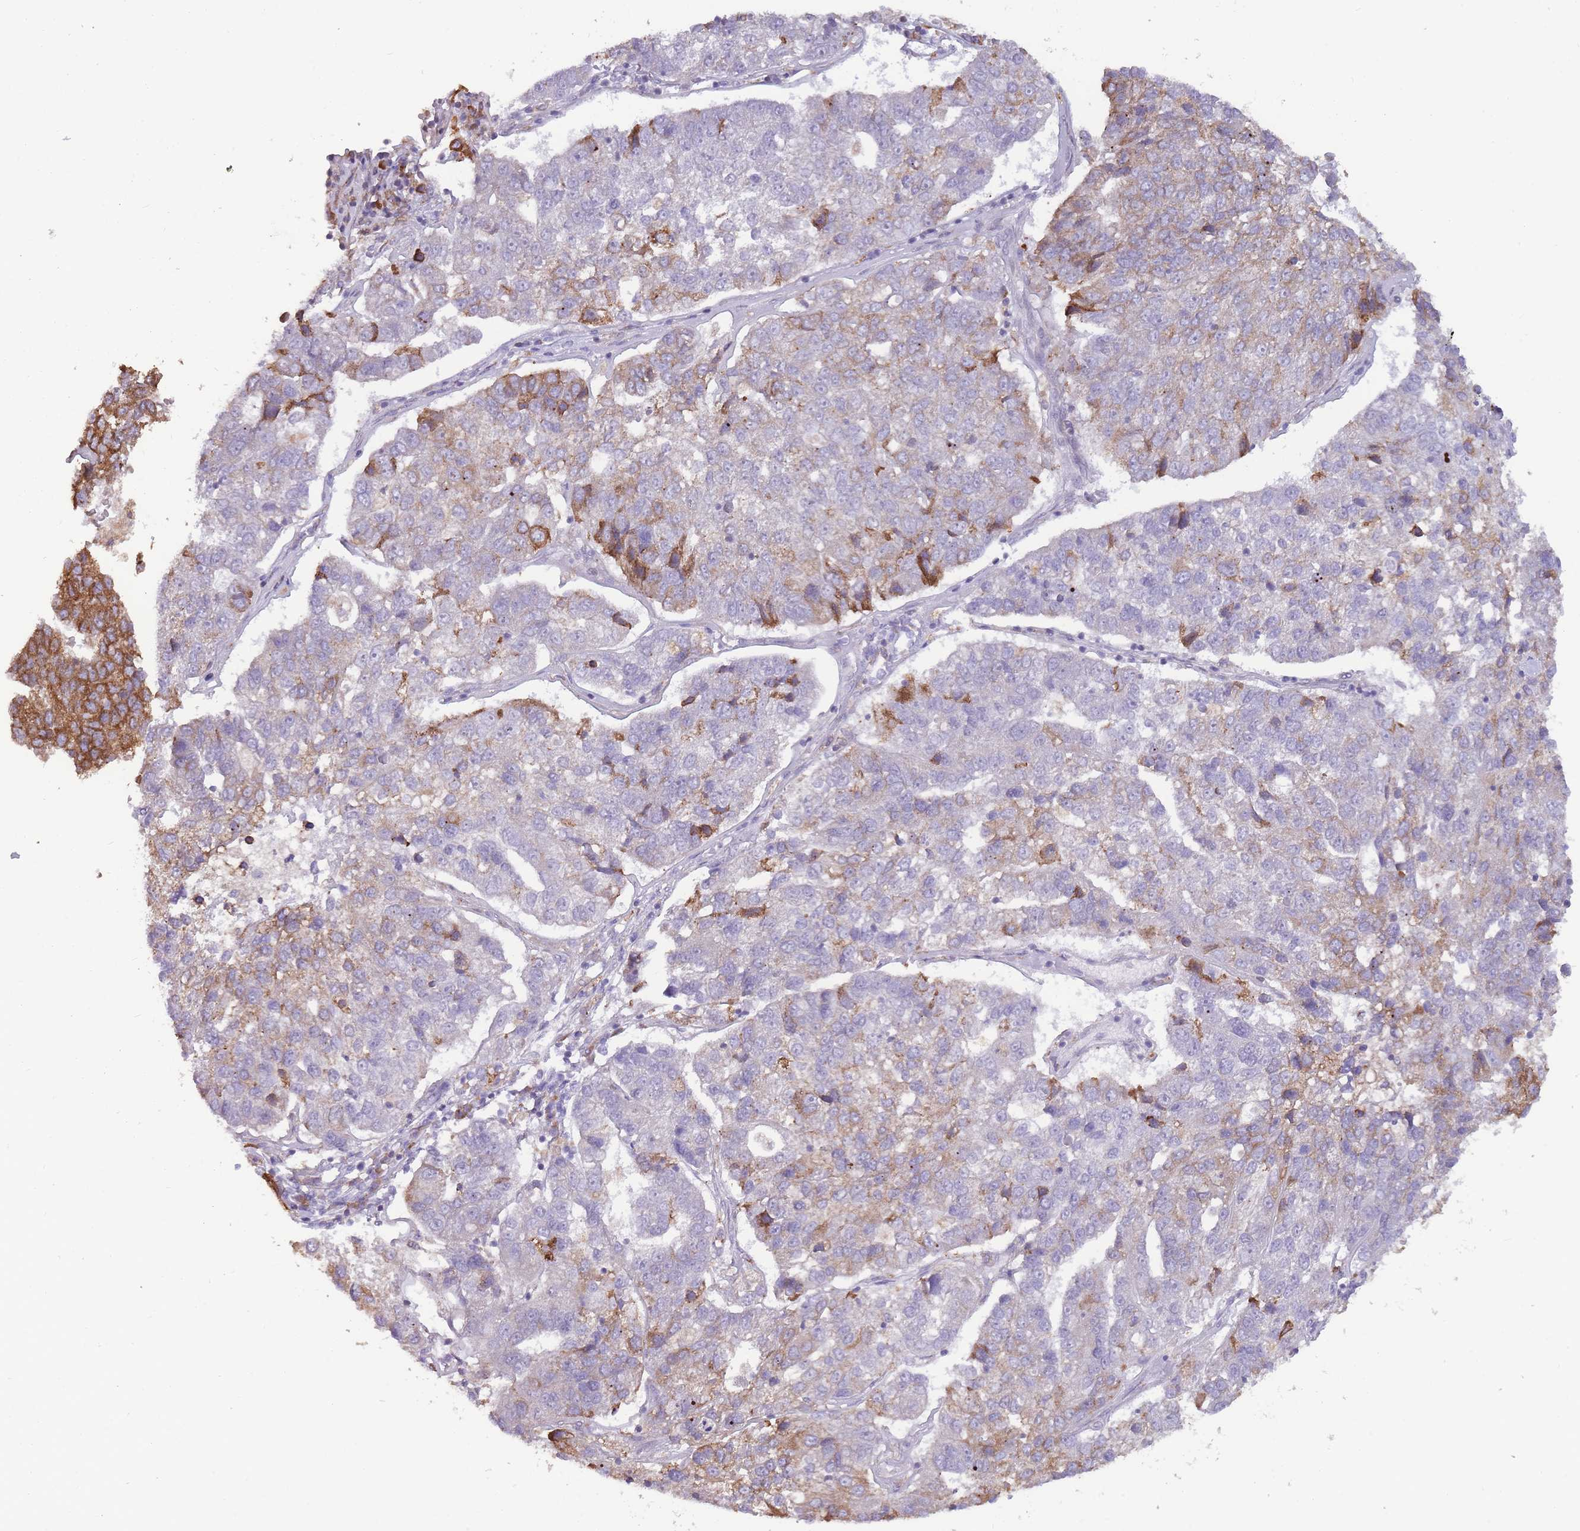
{"staining": {"intensity": "moderate", "quantity": "<25%", "location": "cytoplasmic/membranous"}, "tissue": "pancreatic cancer", "cell_type": "Tumor cells", "image_type": "cancer", "snomed": [{"axis": "morphology", "description": "Adenocarcinoma, NOS"}, {"axis": "topography", "description": "Pancreas"}], "caption": "Immunohistochemistry of pancreatic cancer (adenocarcinoma) reveals low levels of moderate cytoplasmic/membranous expression in approximately <25% of tumor cells. (DAB (3,3'-diaminobenzidine) IHC with brightfield microscopy, high magnification).", "gene": "TRAPPC5", "patient": {"sex": "female", "age": 61}}